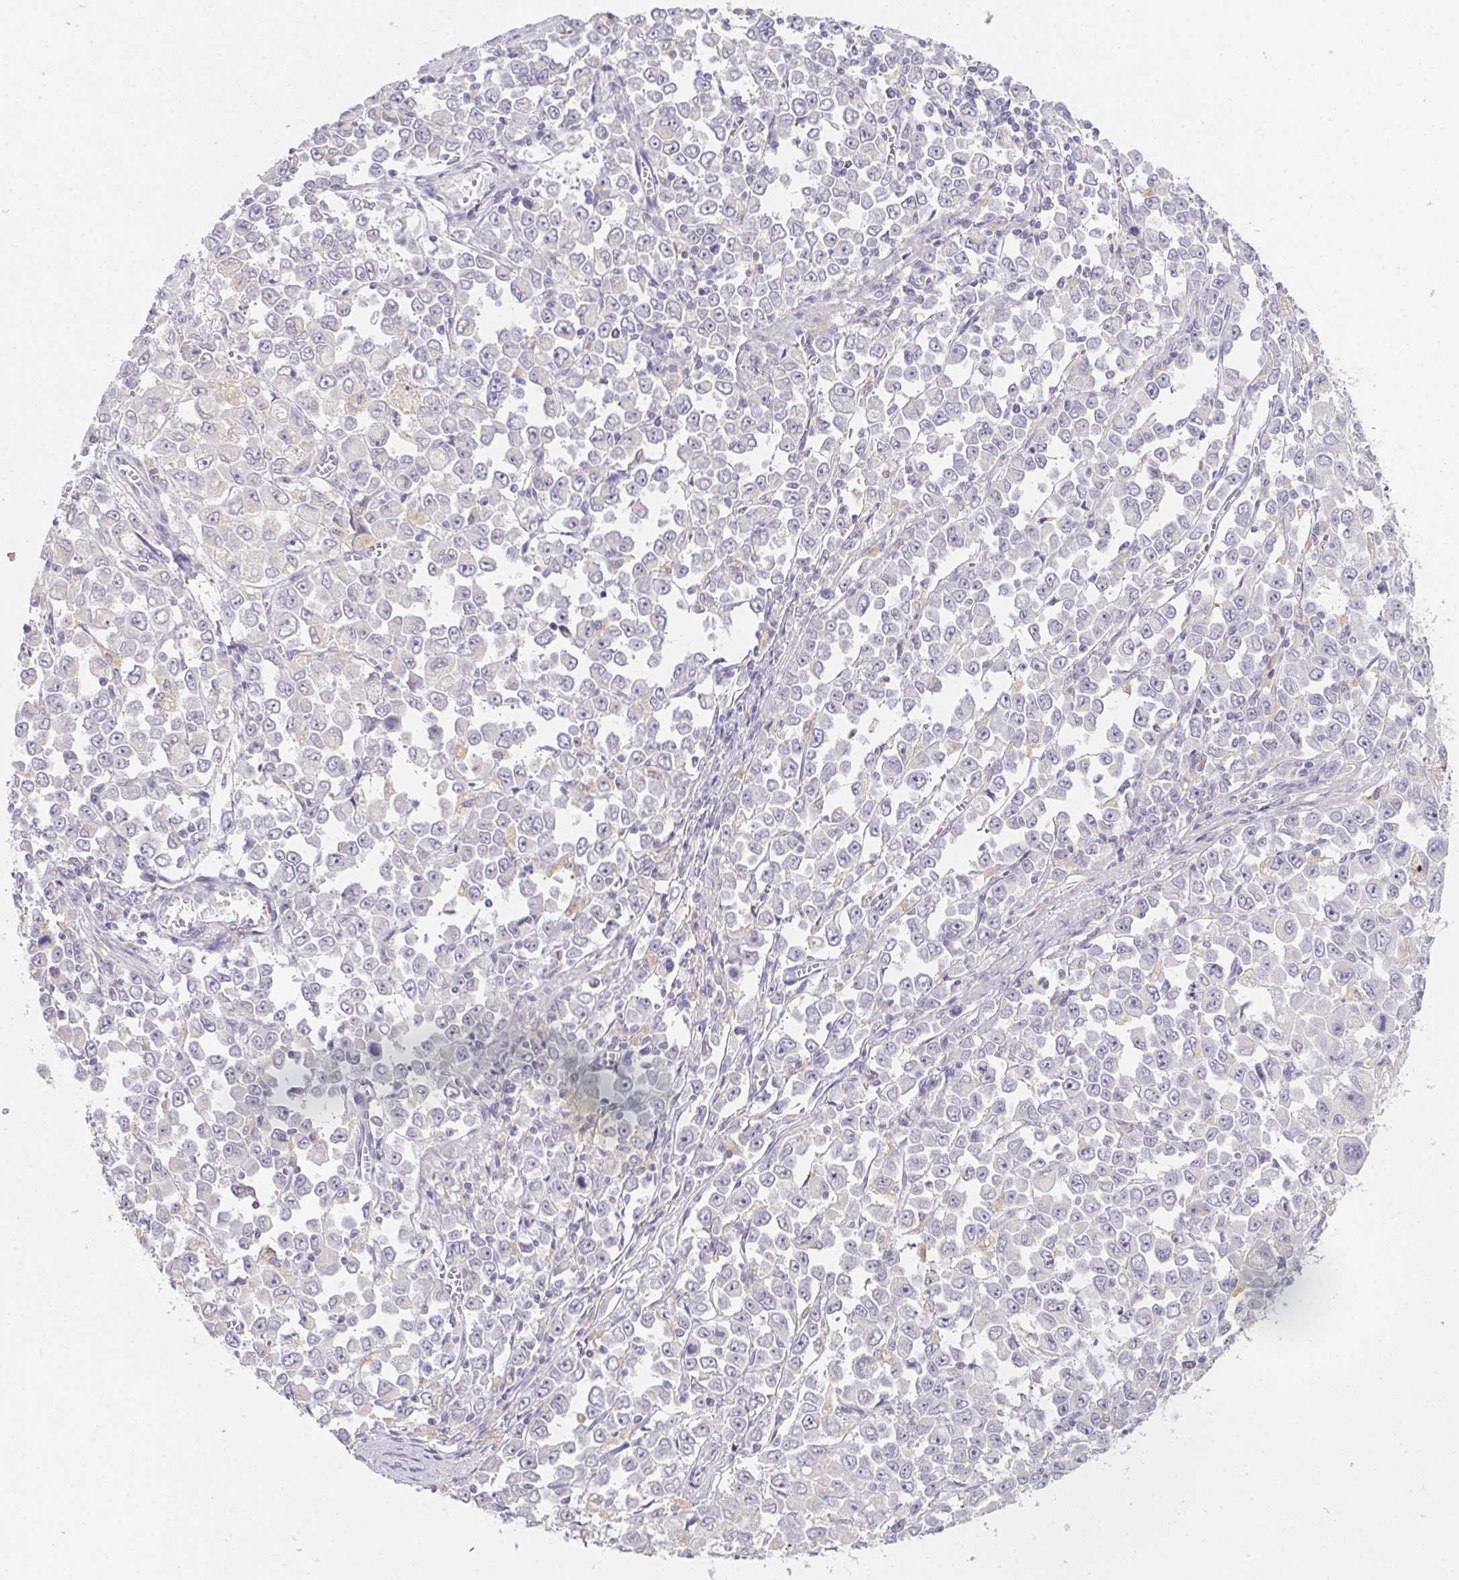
{"staining": {"intensity": "negative", "quantity": "none", "location": "none"}, "tissue": "stomach cancer", "cell_type": "Tumor cells", "image_type": "cancer", "snomed": [{"axis": "morphology", "description": "Adenocarcinoma, NOS"}, {"axis": "topography", "description": "Stomach, upper"}], "caption": "This is a photomicrograph of immunohistochemistry staining of adenocarcinoma (stomach), which shows no expression in tumor cells.", "gene": "SLC6A18", "patient": {"sex": "male", "age": 70}}